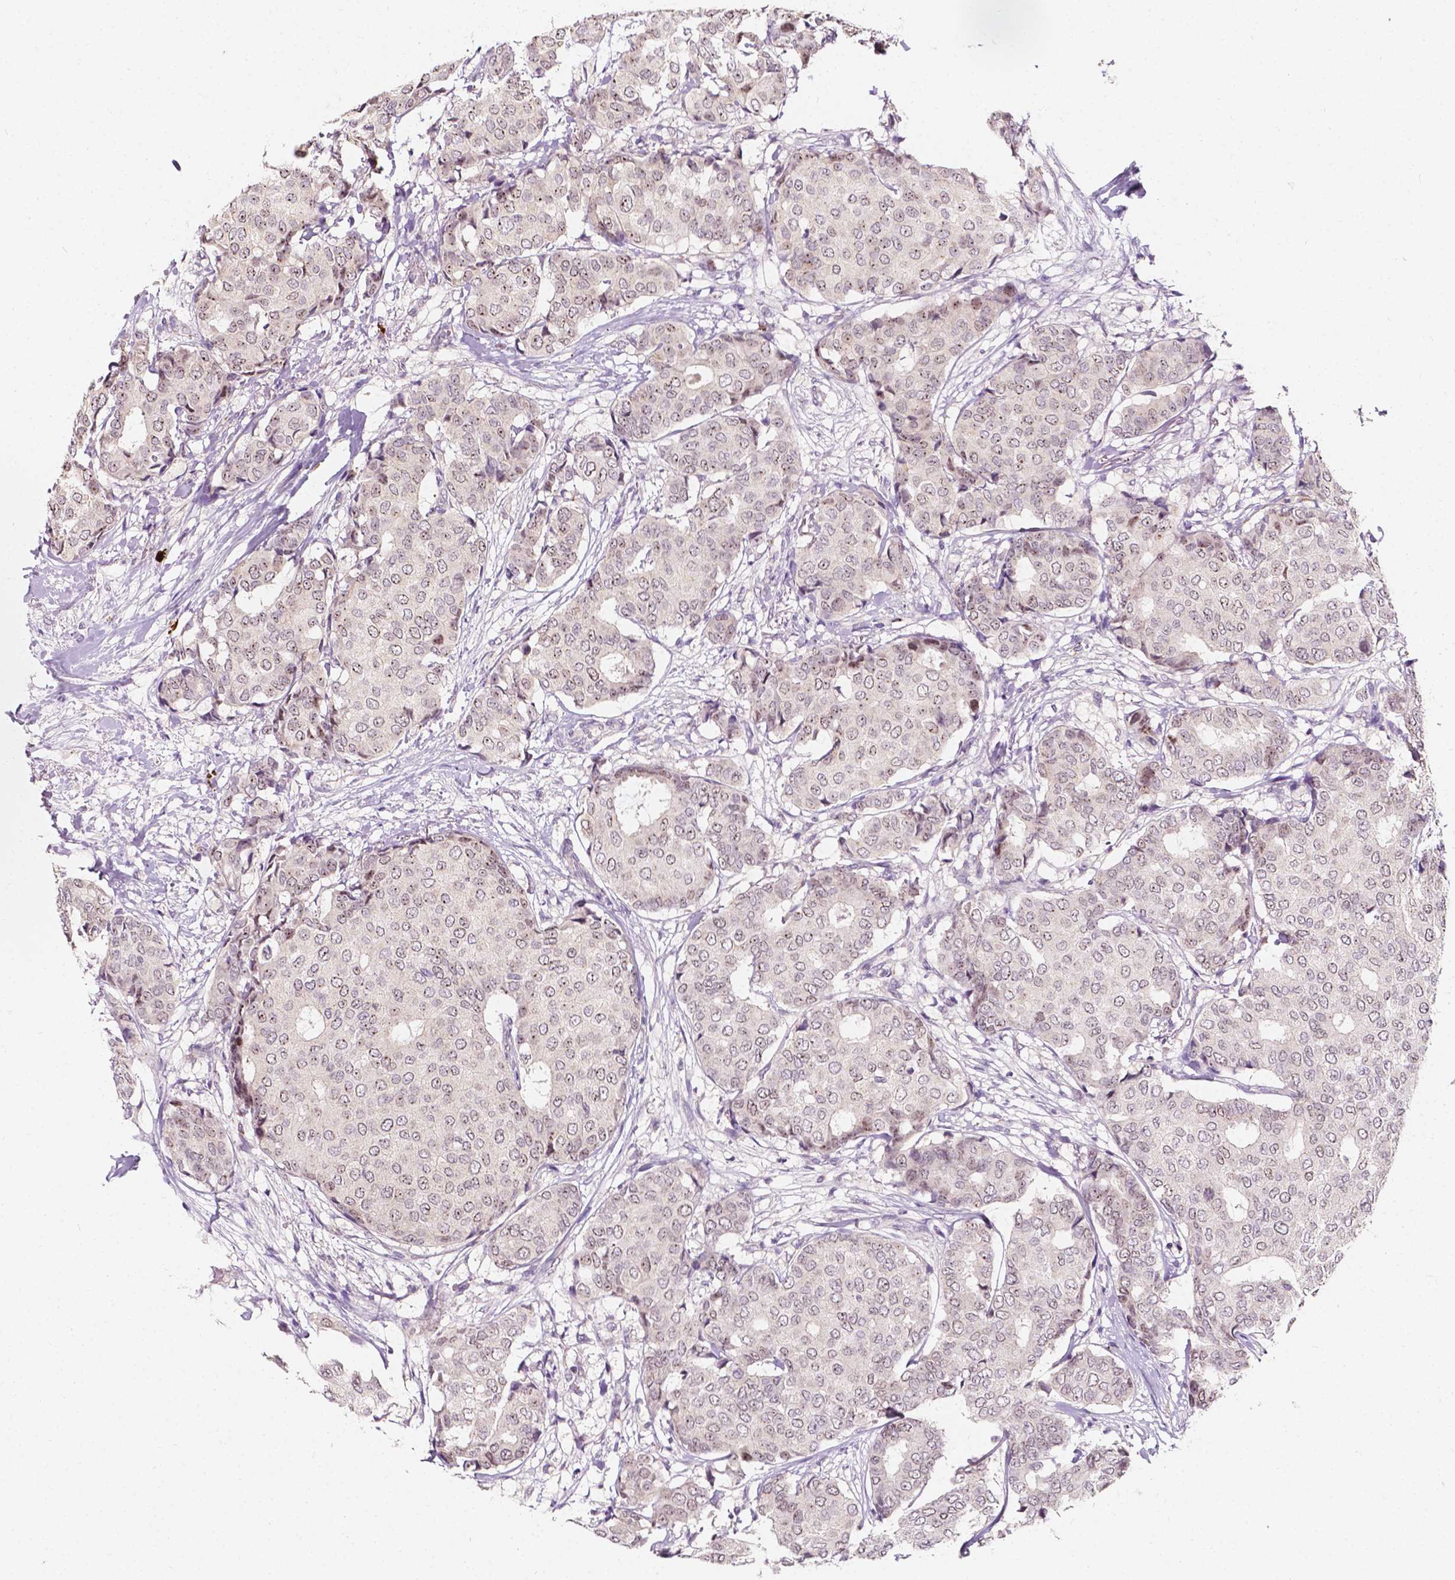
{"staining": {"intensity": "weak", "quantity": "<25%", "location": "nuclear"}, "tissue": "breast cancer", "cell_type": "Tumor cells", "image_type": "cancer", "snomed": [{"axis": "morphology", "description": "Duct carcinoma"}, {"axis": "topography", "description": "Breast"}], "caption": "IHC micrograph of neoplastic tissue: intraductal carcinoma (breast) stained with DAB (3,3'-diaminobenzidine) reveals no significant protein positivity in tumor cells.", "gene": "SIRT2", "patient": {"sex": "female", "age": 75}}